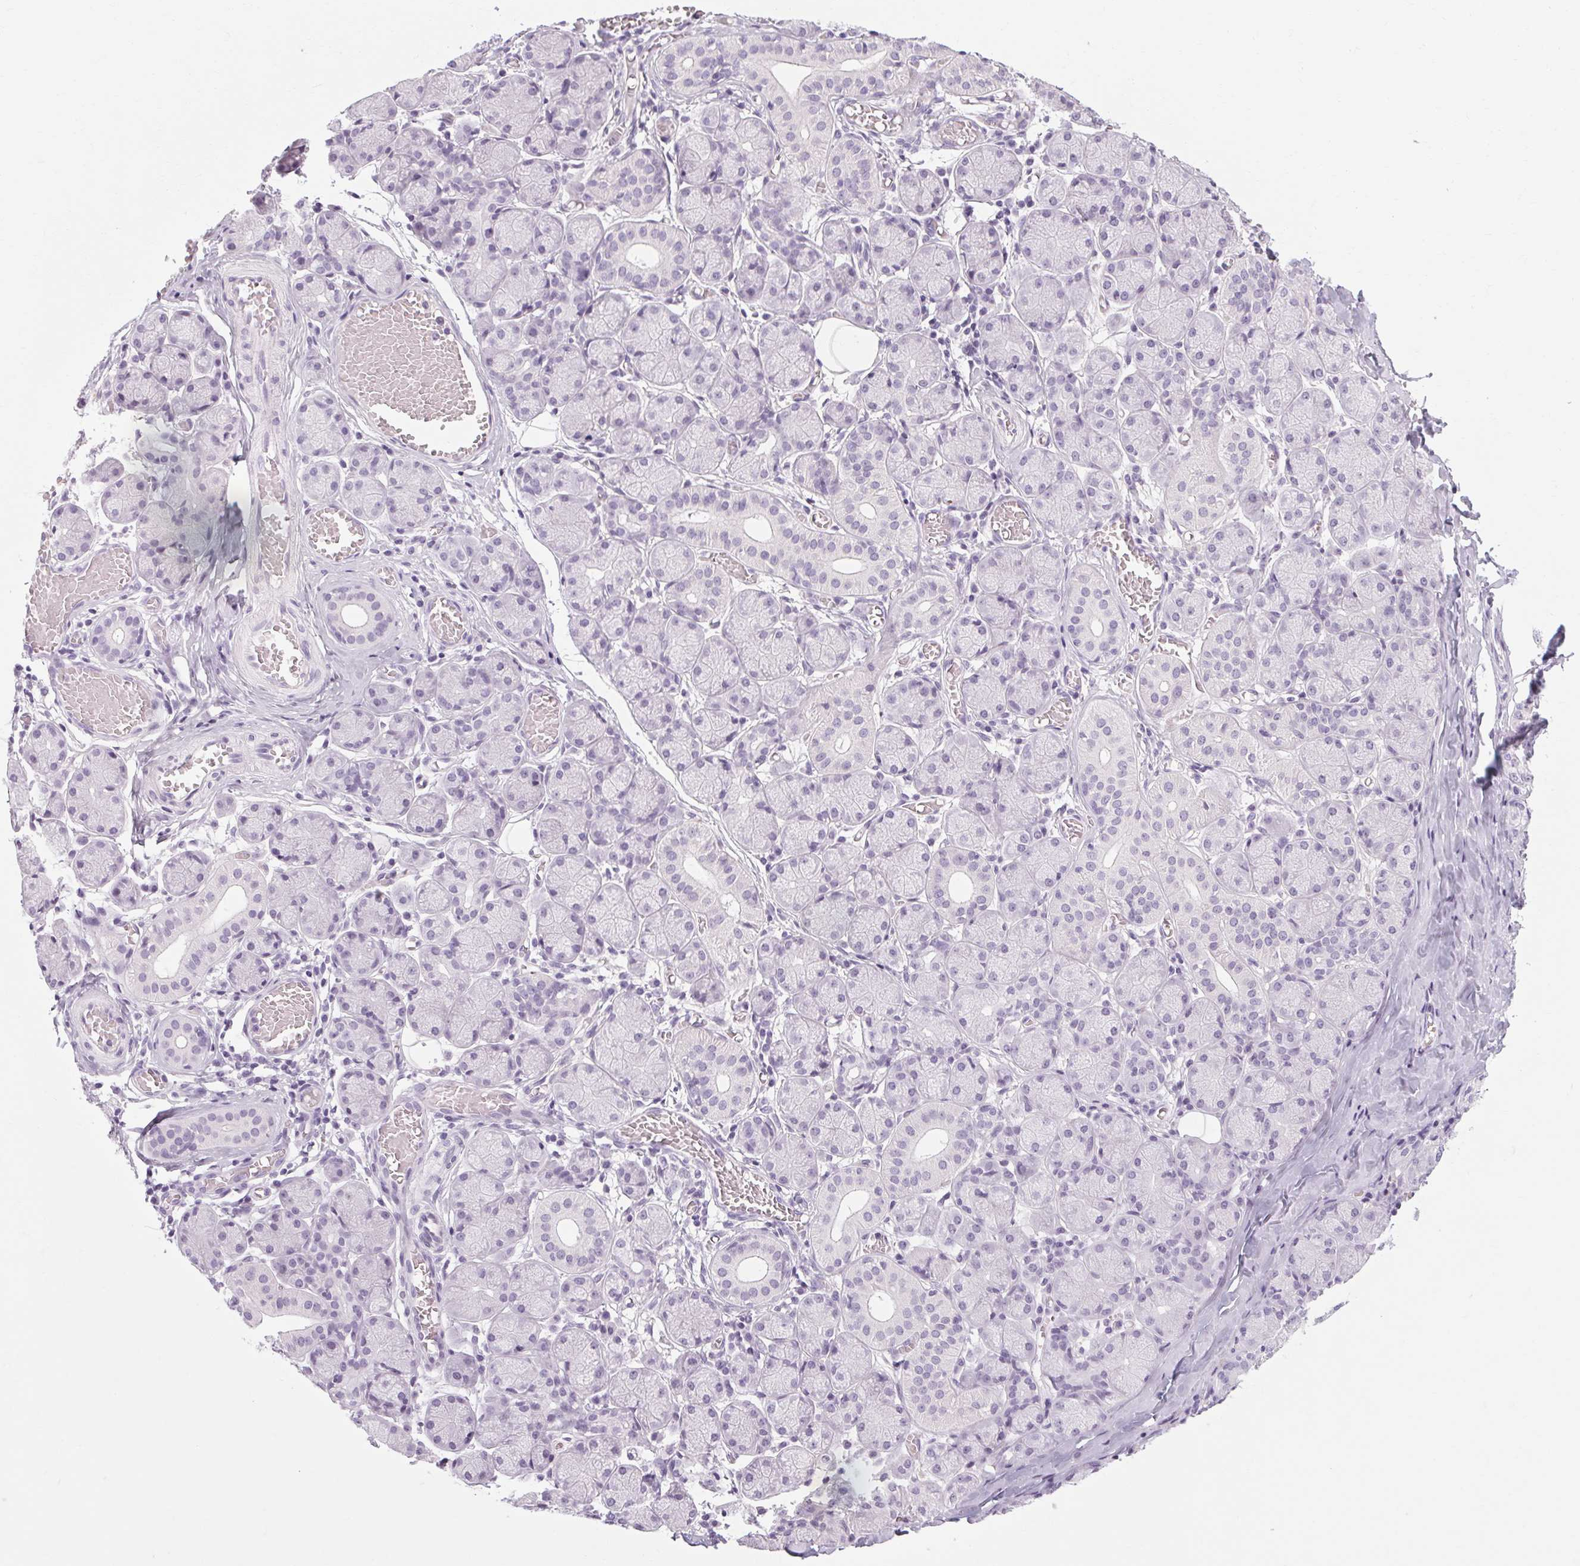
{"staining": {"intensity": "negative", "quantity": "none", "location": "none"}, "tissue": "salivary gland", "cell_type": "Glandular cells", "image_type": "normal", "snomed": [{"axis": "morphology", "description": "Normal tissue, NOS"}, {"axis": "topography", "description": "Salivary gland"}, {"axis": "topography", "description": "Peripheral nerve tissue"}], "caption": "Immunohistochemistry (IHC) photomicrograph of unremarkable human salivary gland stained for a protein (brown), which exhibits no positivity in glandular cells. (Immunohistochemistry, brightfield microscopy, high magnification).", "gene": "POMC", "patient": {"sex": "female", "age": 24}}